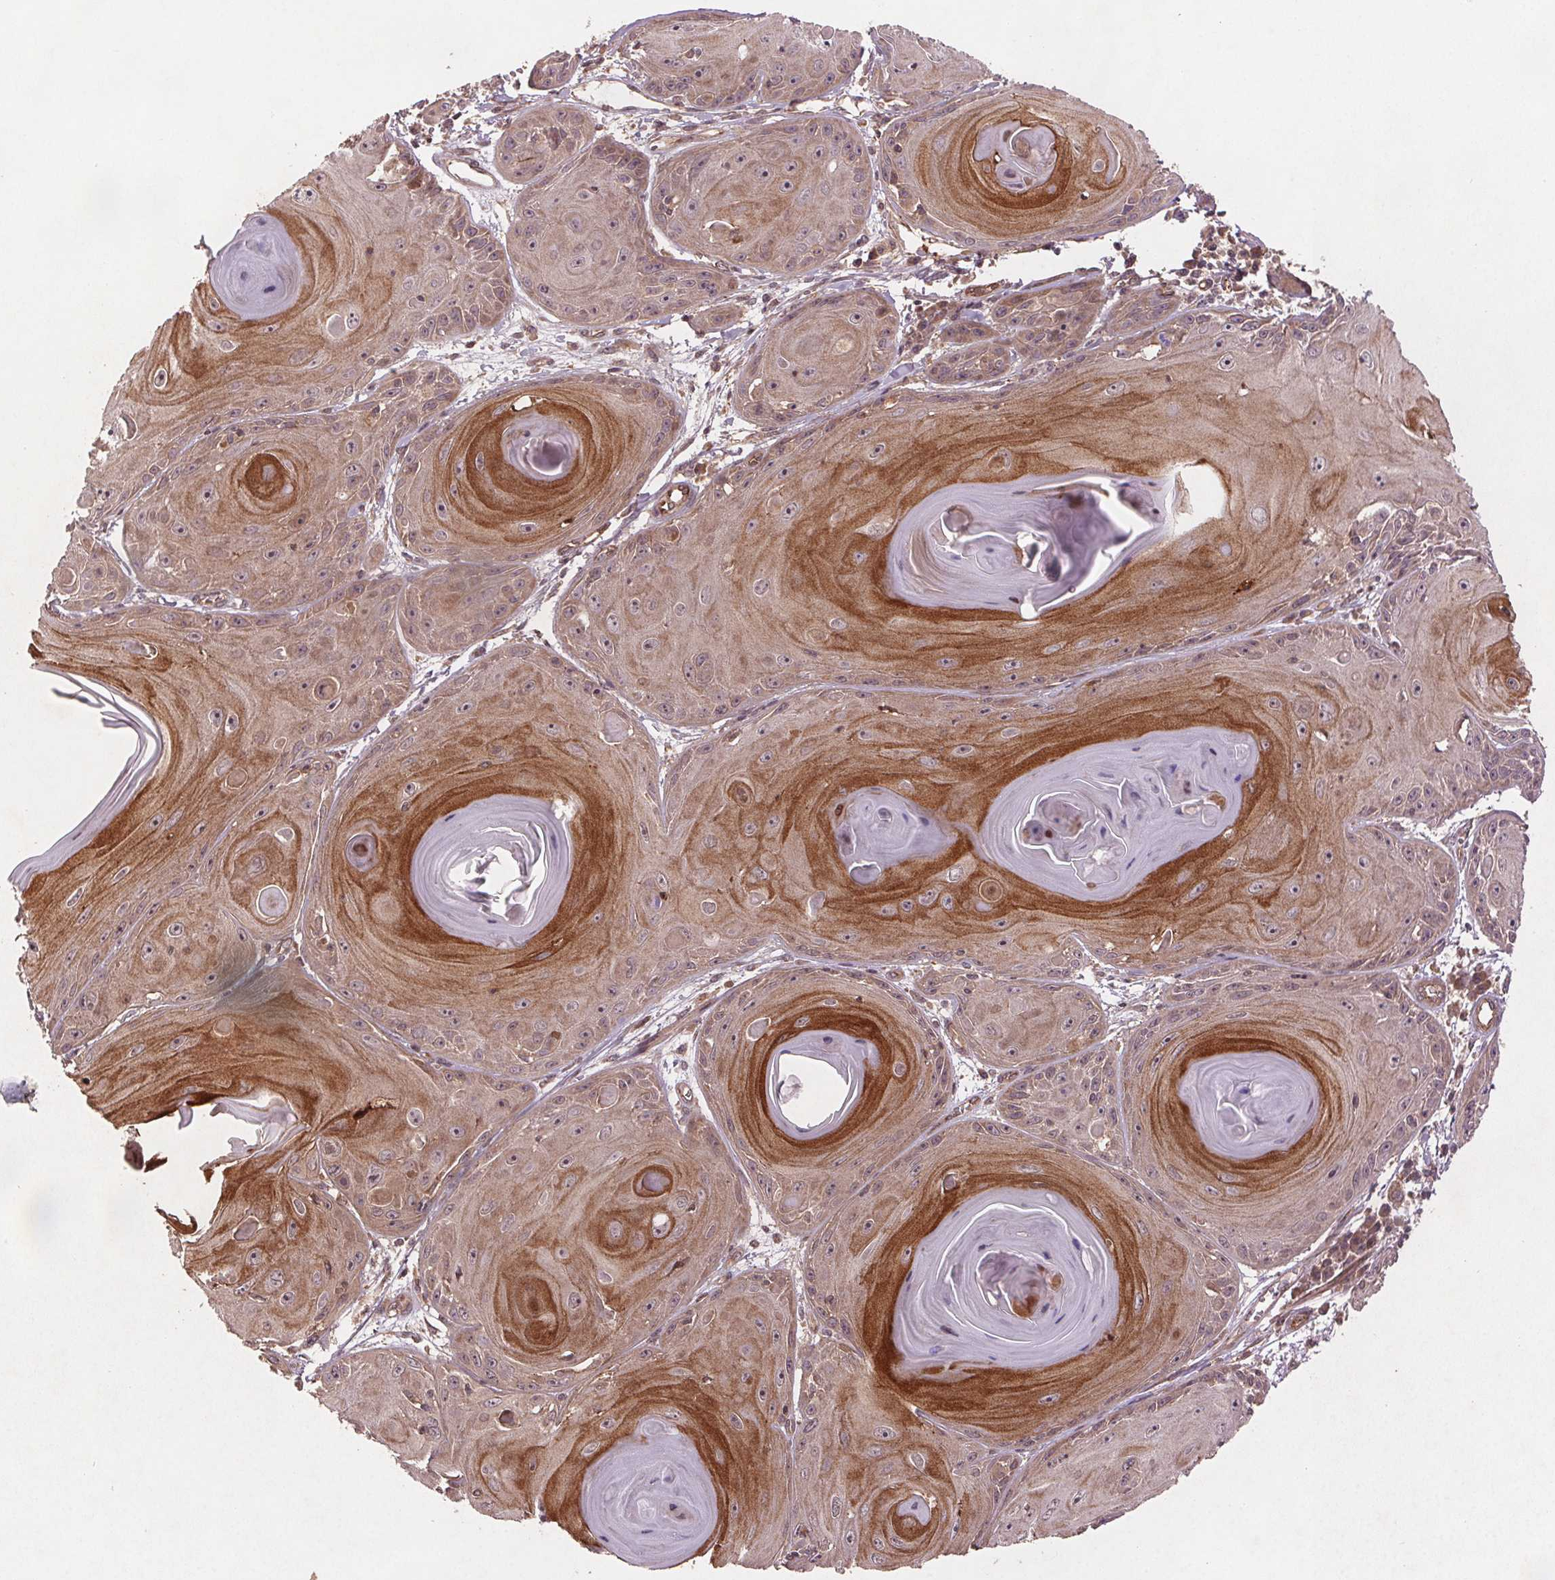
{"staining": {"intensity": "moderate", "quantity": "25%-75%", "location": "cytoplasmic/membranous"}, "tissue": "skin cancer", "cell_type": "Tumor cells", "image_type": "cancer", "snomed": [{"axis": "morphology", "description": "Squamous cell carcinoma, NOS"}, {"axis": "topography", "description": "Skin"}, {"axis": "topography", "description": "Vulva"}], "caption": "A high-resolution image shows immunohistochemistry (IHC) staining of skin cancer, which demonstrates moderate cytoplasmic/membranous staining in about 25%-75% of tumor cells.", "gene": "SEC14L2", "patient": {"sex": "female", "age": 85}}